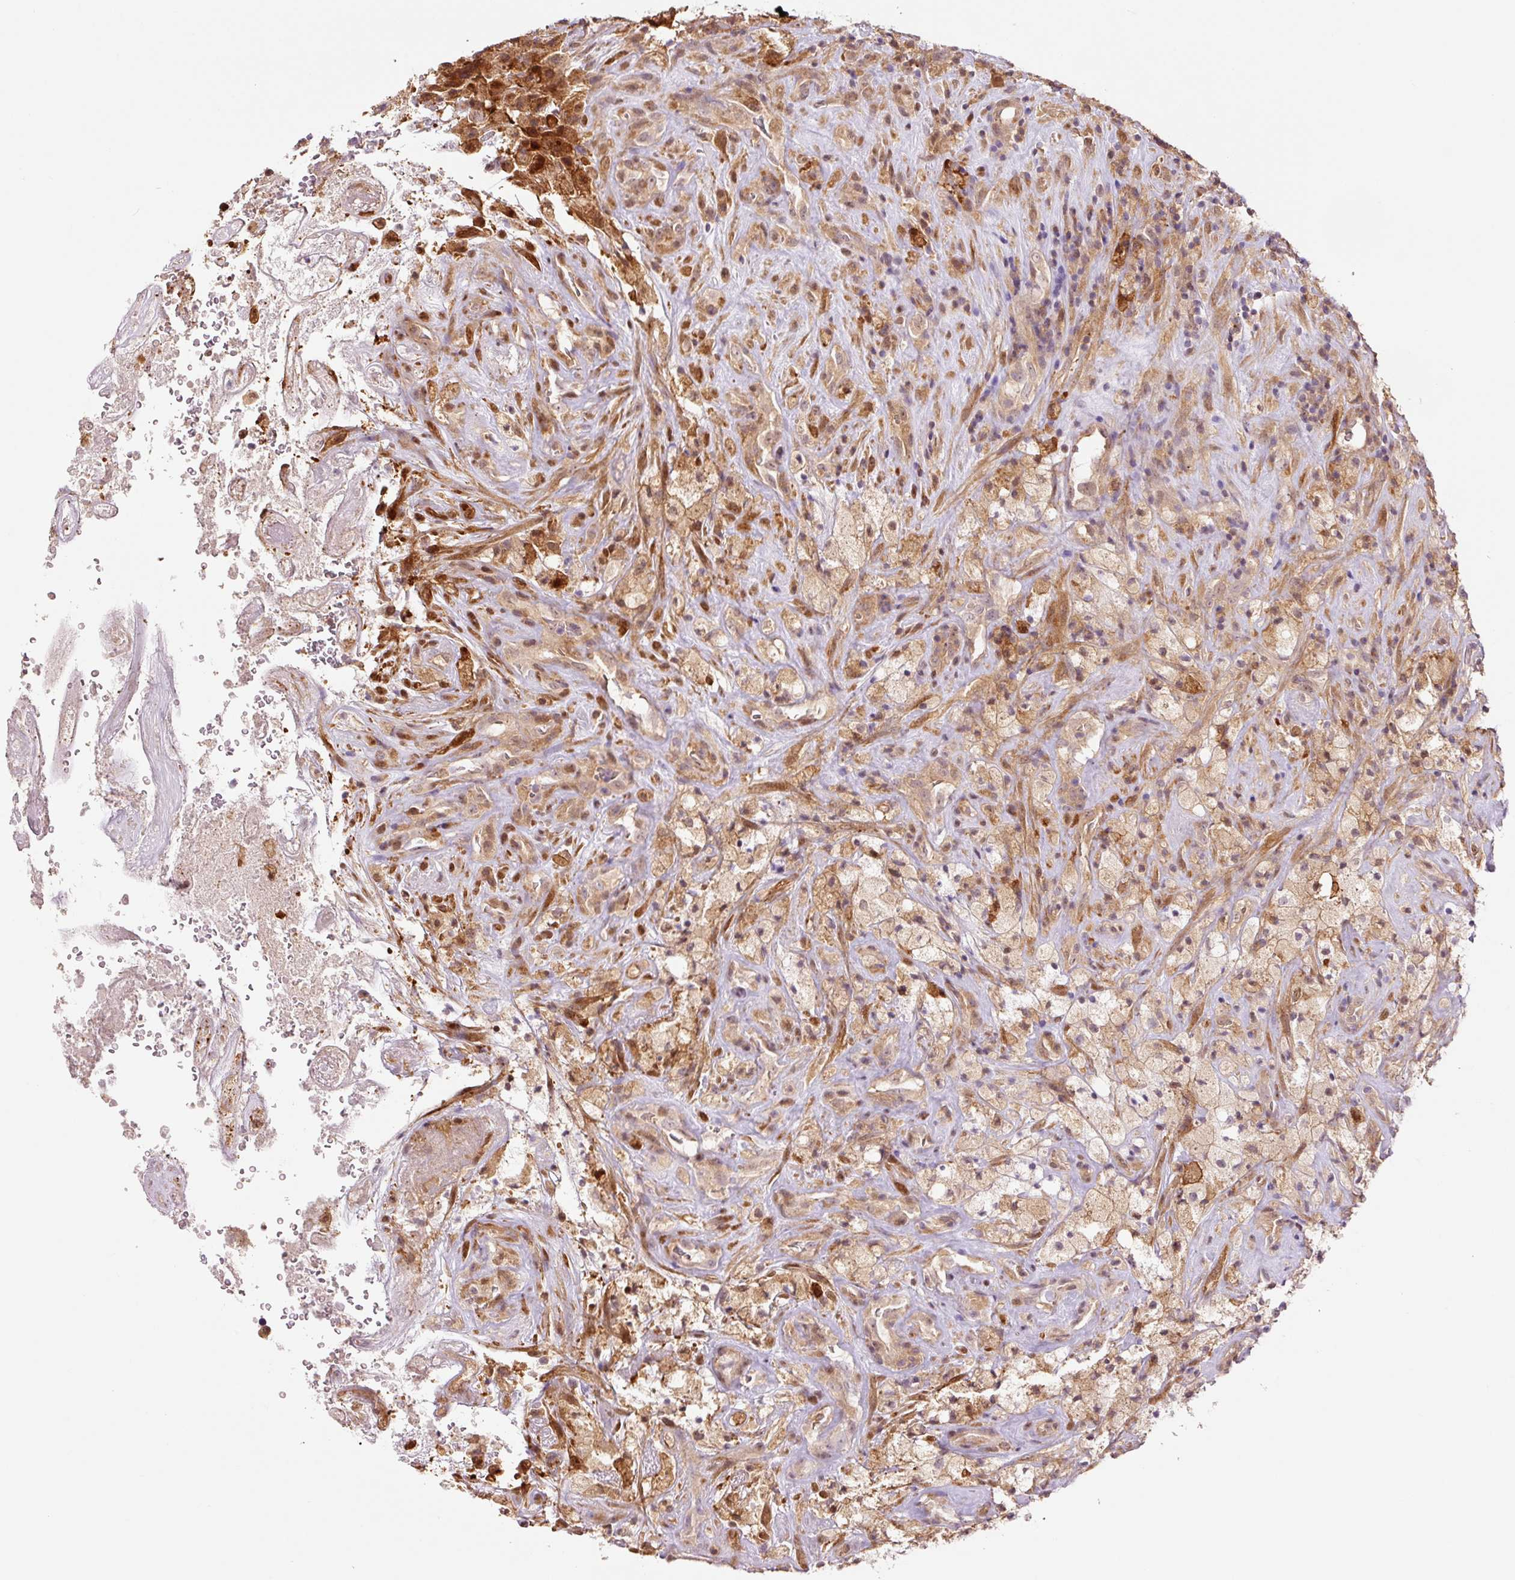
{"staining": {"intensity": "moderate", "quantity": "25%-75%", "location": "cytoplasmic/membranous,nuclear"}, "tissue": "glioma", "cell_type": "Tumor cells", "image_type": "cancer", "snomed": [{"axis": "morphology", "description": "Glioma, malignant, High grade"}, {"axis": "topography", "description": "Brain"}], "caption": "High-power microscopy captured an immunohistochemistry (IHC) histopathology image of glioma, revealing moderate cytoplasmic/membranous and nuclear staining in about 25%-75% of tumor cells.", "gene": "FBXL14", "patient": {"sex": "male", "age": 69}}